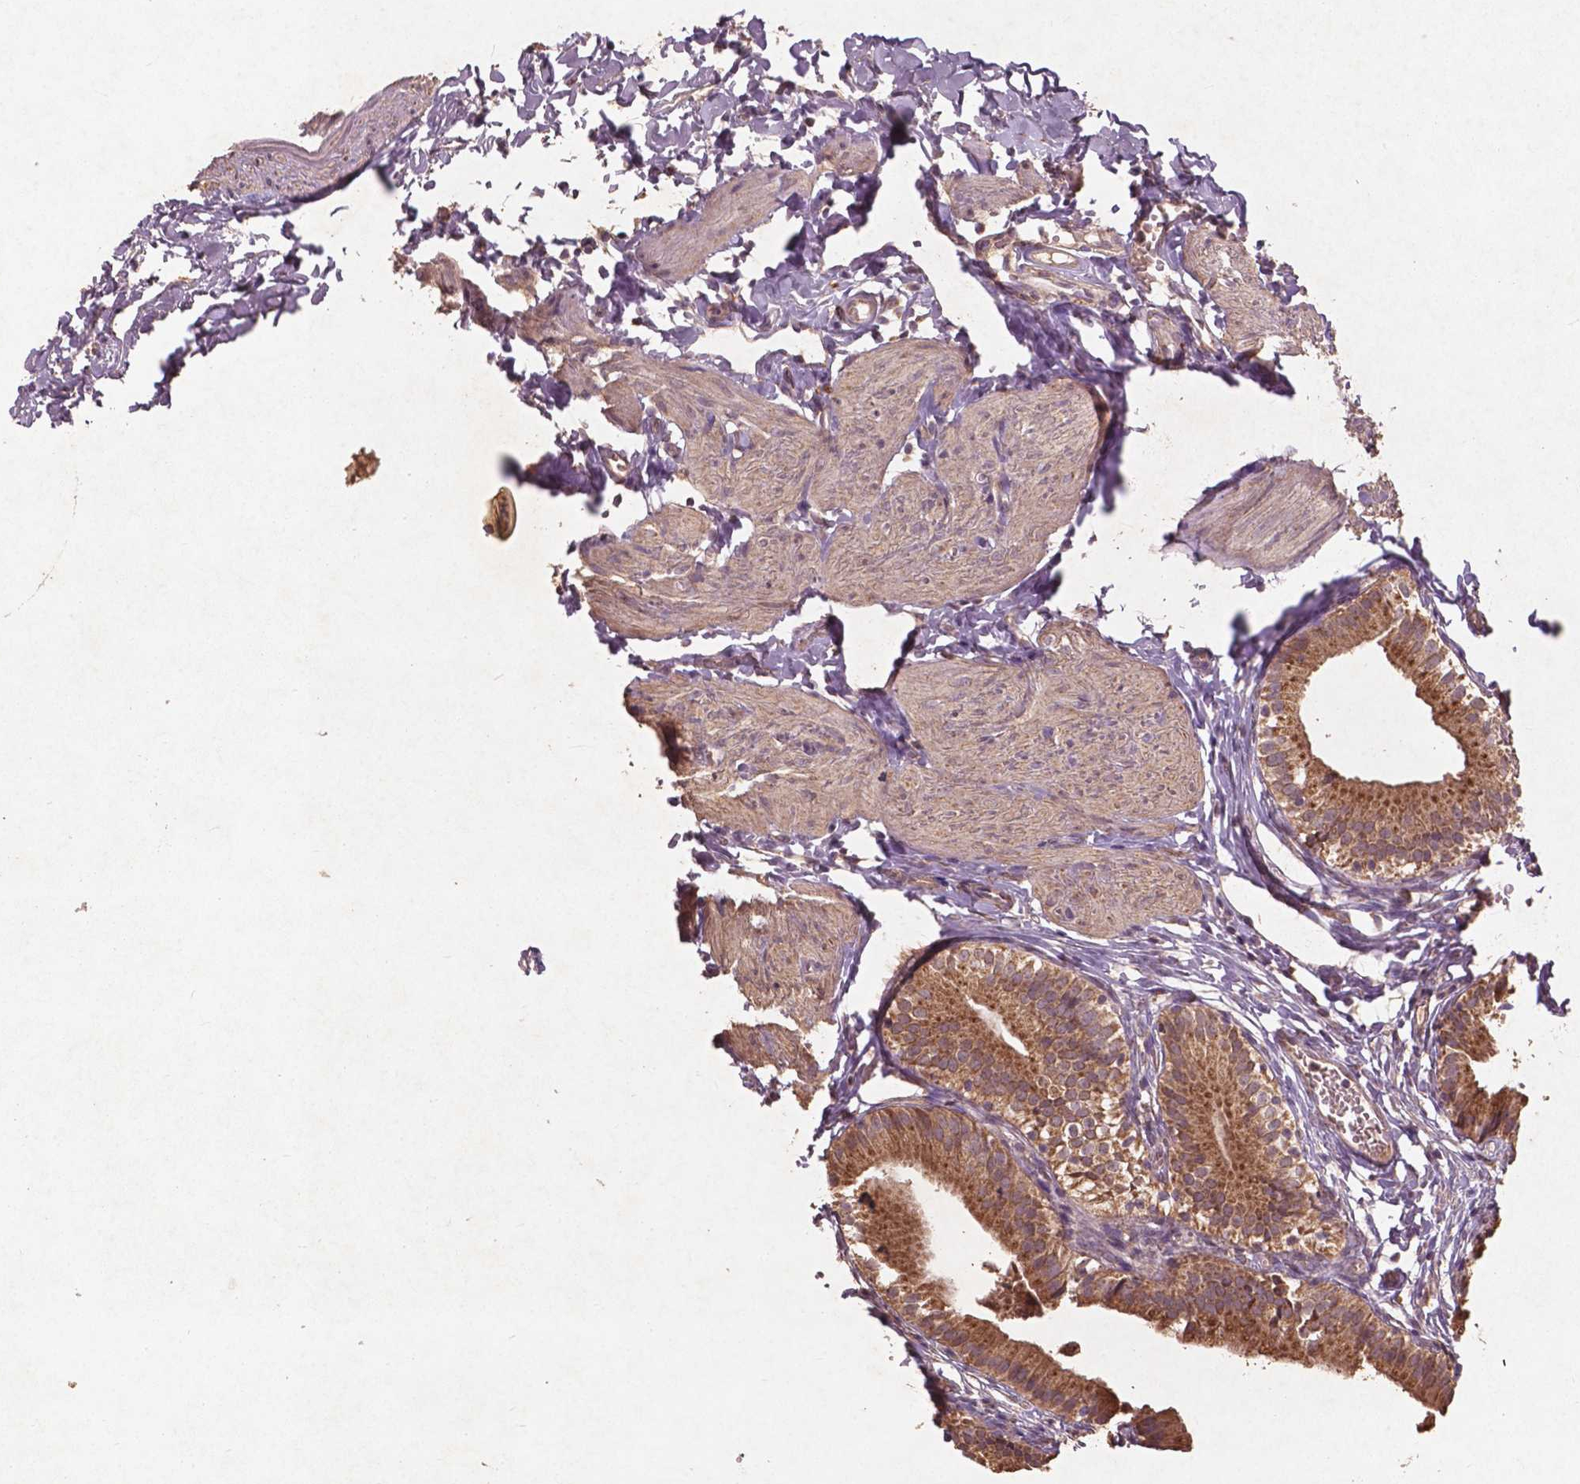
{"staining": {"intensity": "moderate", "quantity": ">75%", "location": "cytoplasmic/membranous"}, "tissue": "gallbladder", "cell_type": "Glandular cells", "image_type": "normal", "snomed": [{"axis": "morphology", "description": "Normal tissue, NOS"}, {"axis": "topography", "description": "Gallbladder"}], "caption": "Moderate cytoplasmic/membranous expression is appreciated in approximately >75% of glandular cells in unremarkable gallbladder.", "gene": "ST6GALNAC5", "patient": {"sex": "female", "age": 47}}